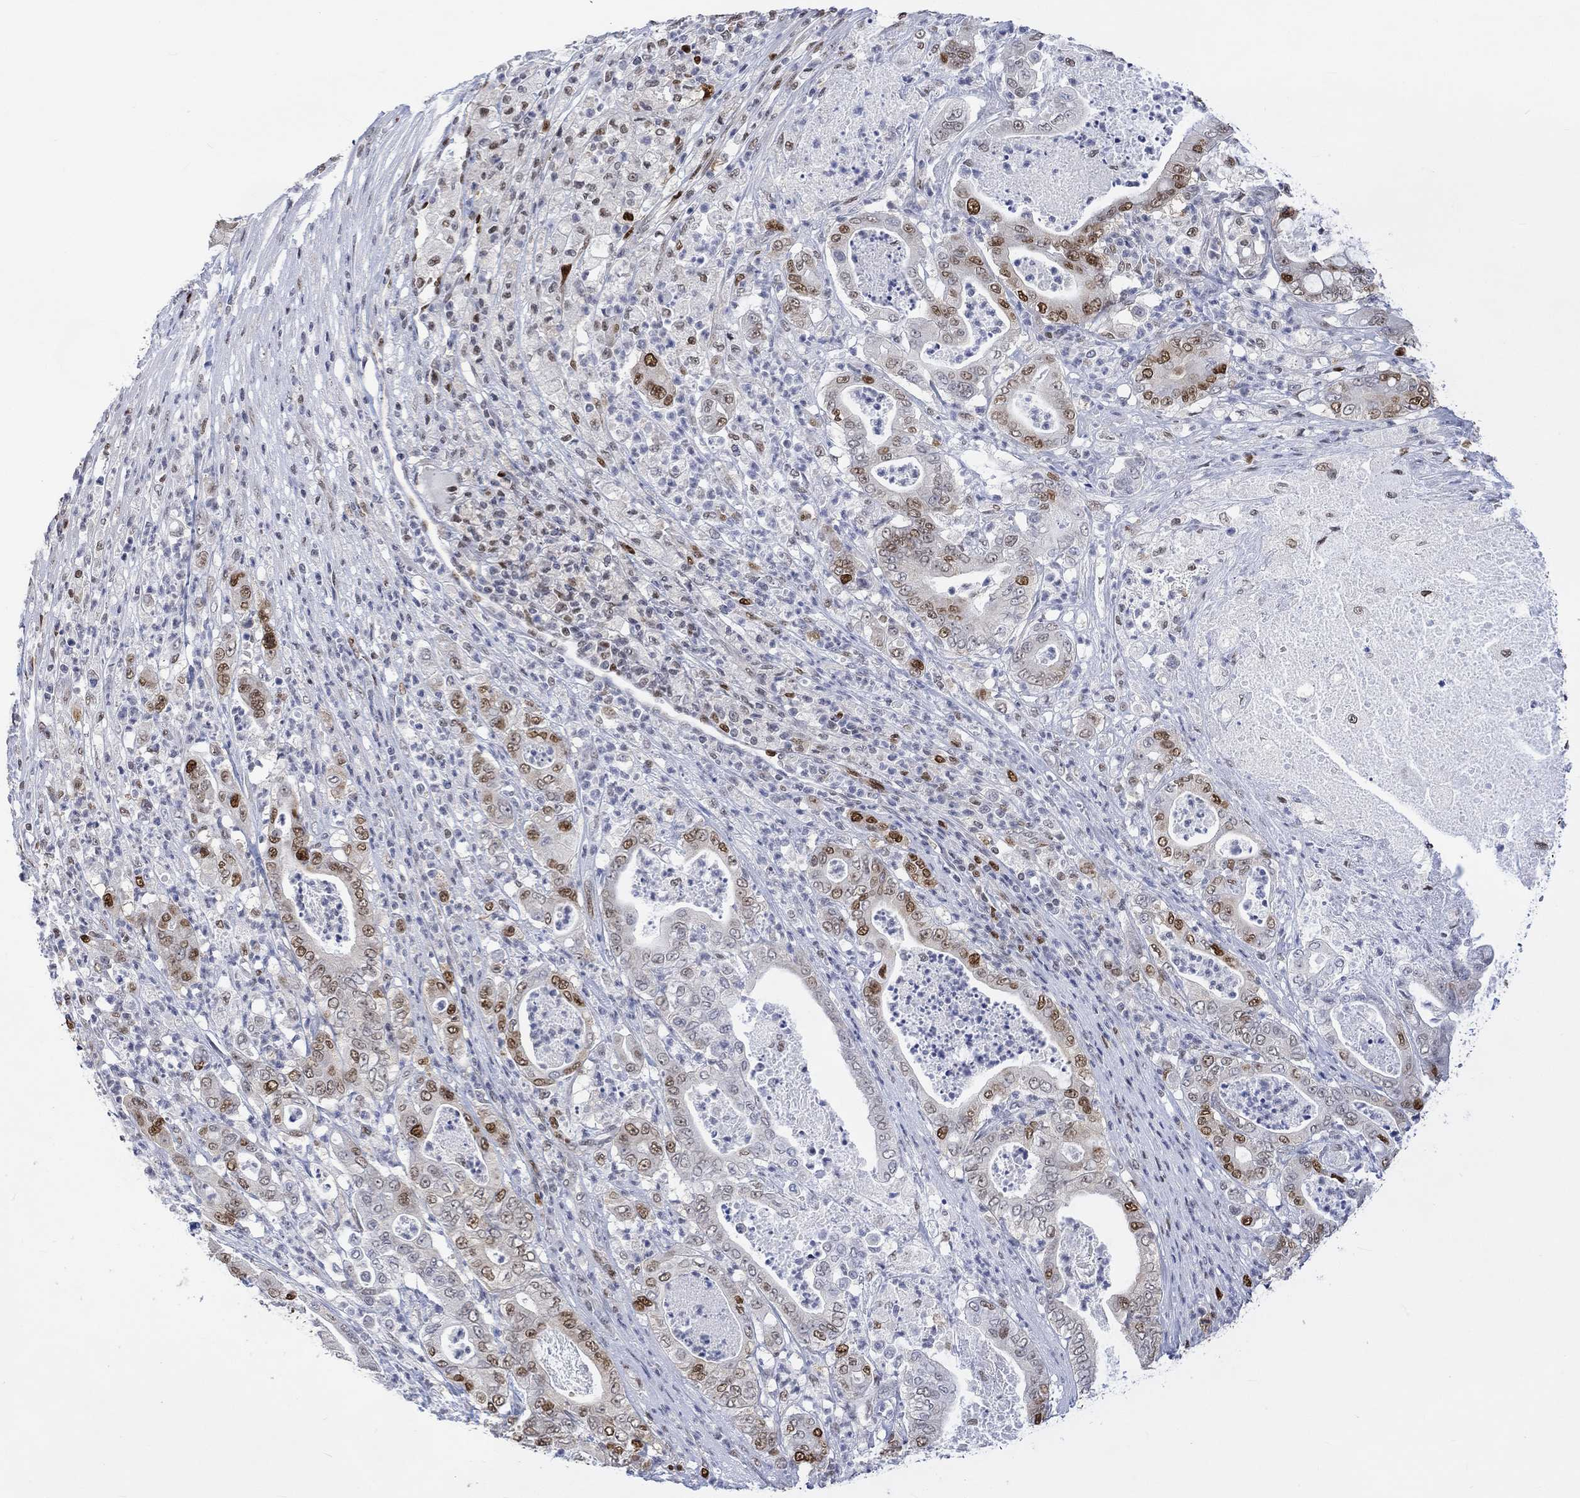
{"staining": {"intensity": "strong", "quantity": "<25%", "location": "nuclear"}, "tissue": "pancreatic cancer", "cell_type": "Tumor cells", "image_type": "cancer", "snomed": [{"axis": "morphology", "description": "Adenocarcinoma, NOS"}, {"axis": "topography", "description": "Pancreas"}], "caption": "Immunohistochemical staining of pancreatic cancer (adenocarcinoma) demonstrates medium levels of strong nuclear protein staining in about <25% of tumor cells. (DAB IHC, brown staining for protein, blue staining for nuclei).", "gene": "RAD54L2", "patient": {"sex": "male", "age": 71}}